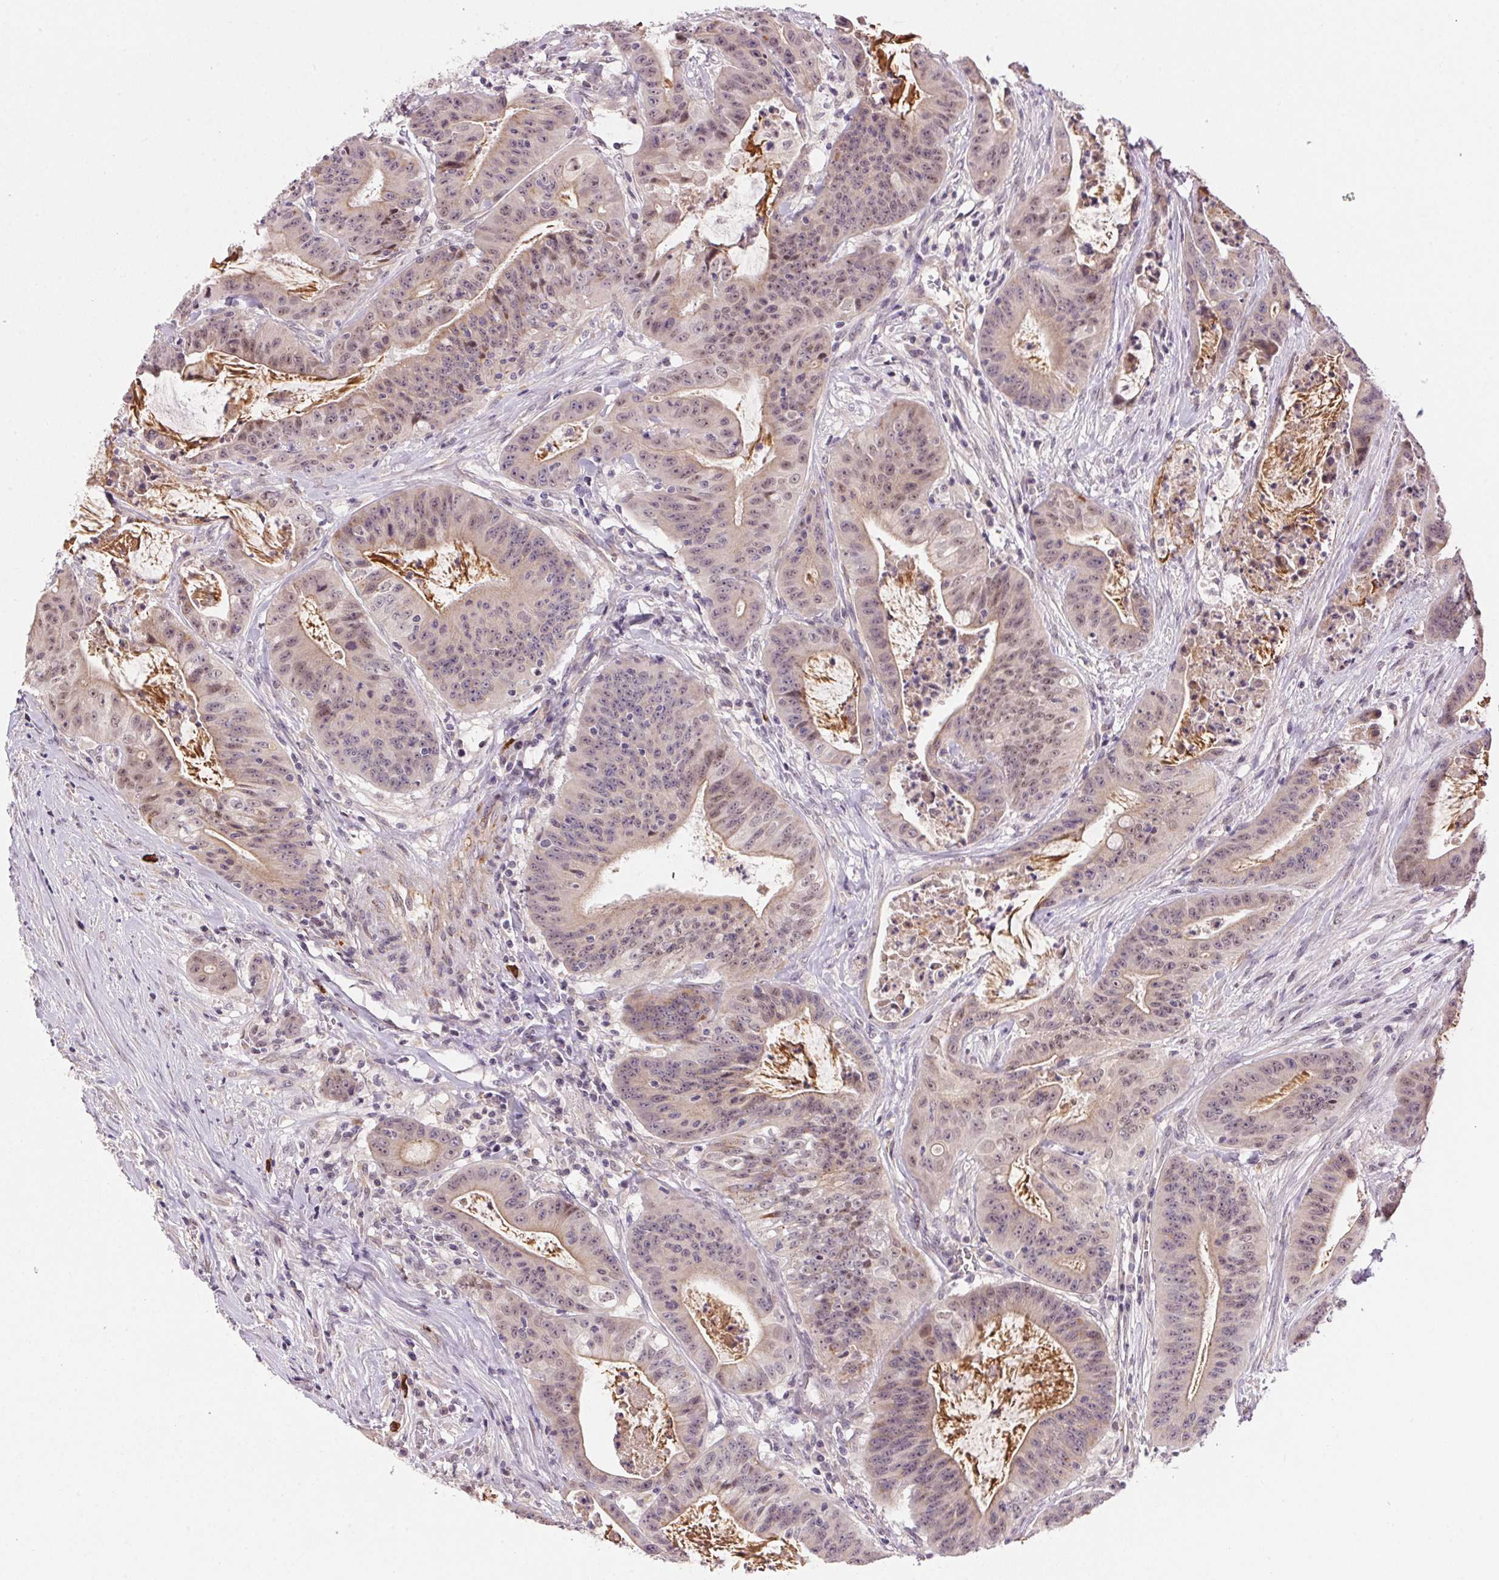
{"staining": {"intensity": "weak", "quantity": "25%-75%", "location": "cytoplasmic/membranous,nuclear"}, "tissue": "colorectal cancer", "cell_type": "Tumor cells", "image_type": "cancer", "snomed": [{"axis": "morphology", "description": "Adenocarcinoma, NOS"}, {"axis": "topography", "description": "Colon"}], "caption": "A micrograph of colorectal cancer stained for a protein displays weak cytoplasmic/membranous and nuclear brown staining in tumor cells.", "gene": "CFAP92", "patient": {"sex": "male", "age": 33}}